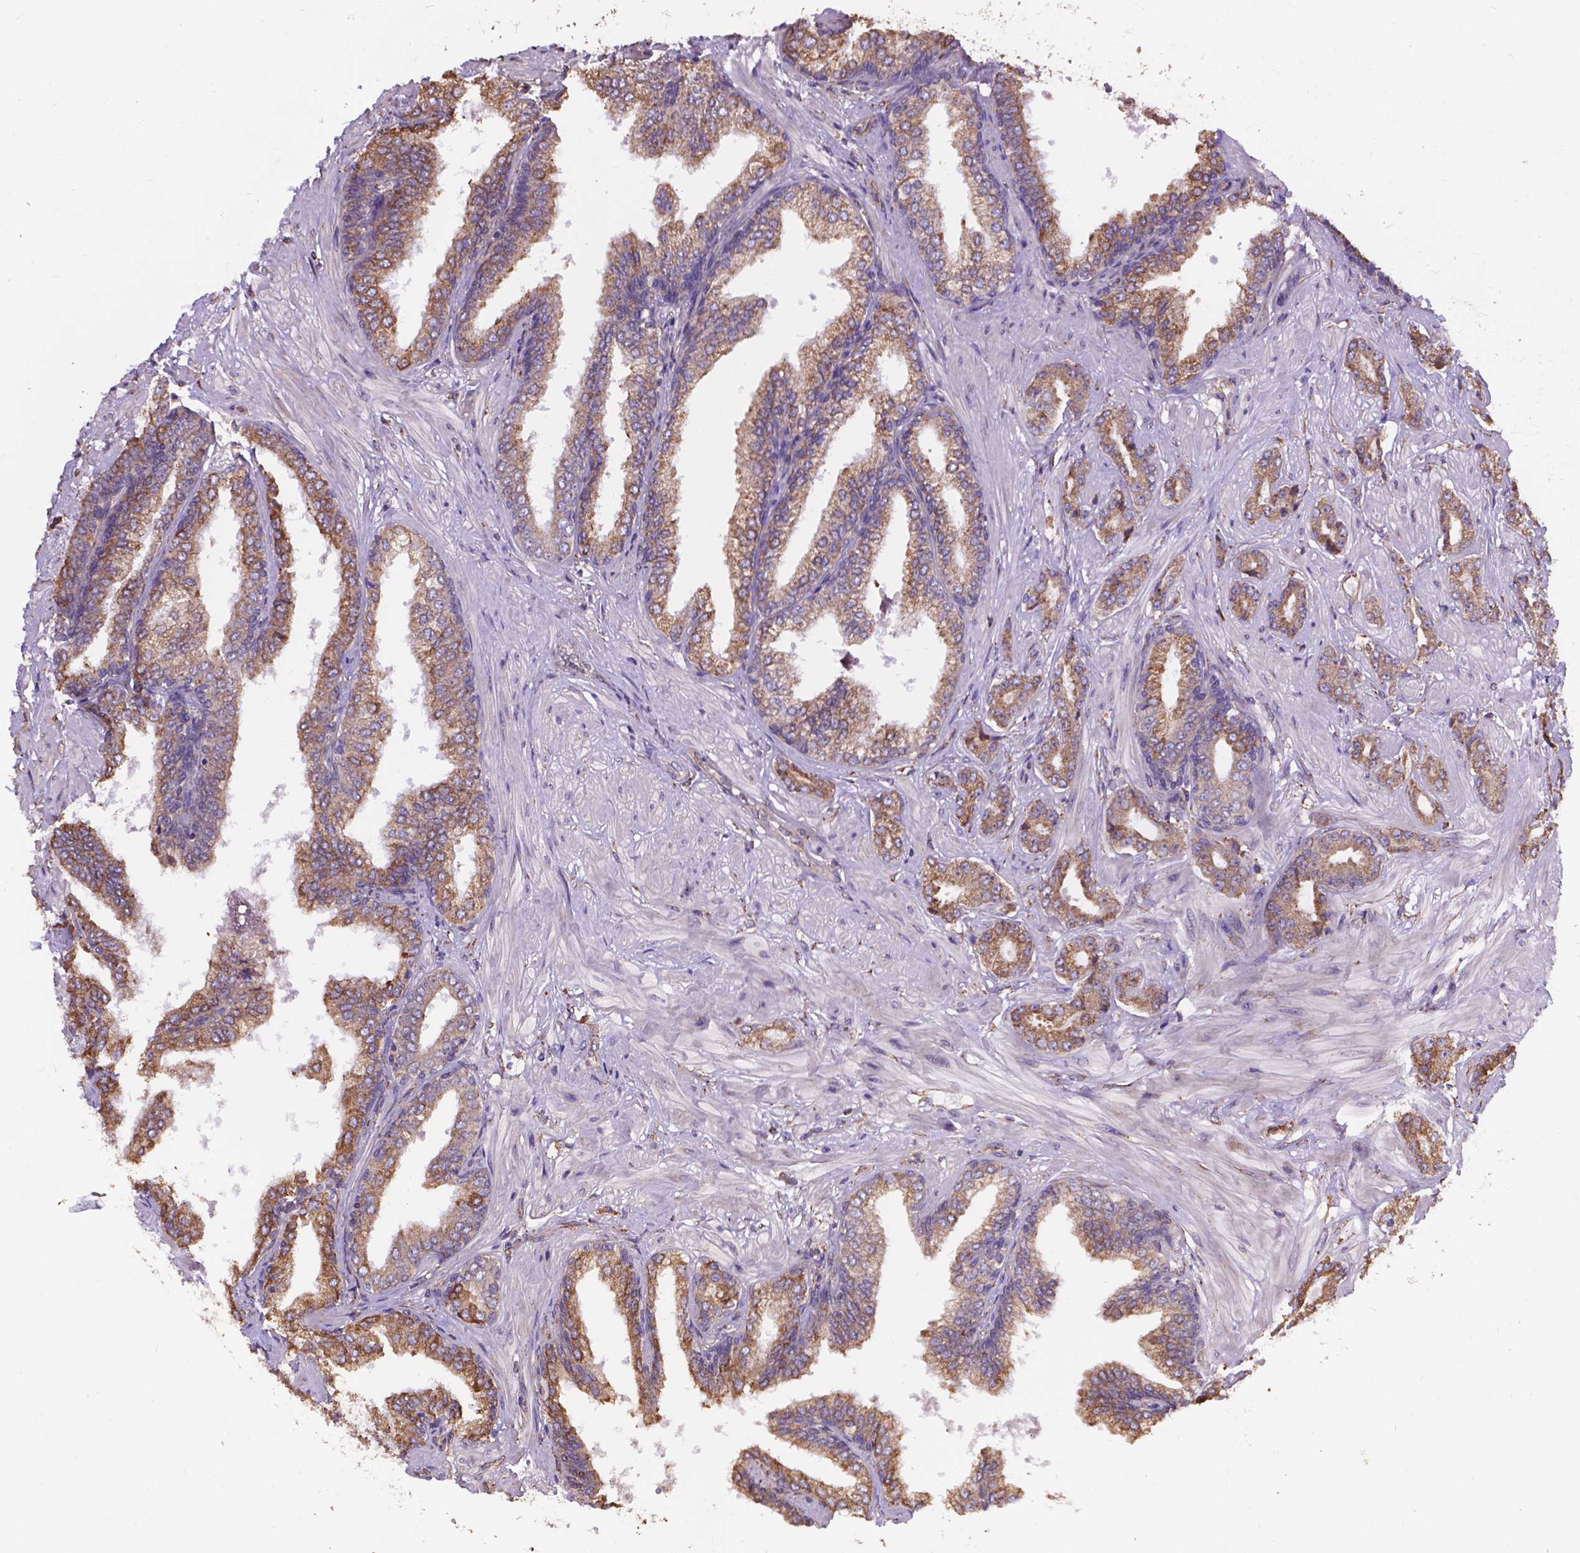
{"staining": {"intensity": "moderate", "quantity": ">75%", "location": "cytoplasmic/membranous"}, "tissue": "prostate cancer", "cell_type": "Tumor cells", "image_type": "cancer", "snomed": [{"axis": "morphology", "description": "Adenocarcinoma, Low grade"}, {"axis": "topography", "description": "Prostate"}], "caption": "Prostate cancer (adenocarcinoma (low-grade)) stained with a brown dye displays moderate cytoplasmic/membranous positive expression in about >75% of tumor cells.", "gene": "IPO11", "patient": {"sex": "male", "age": 55}}